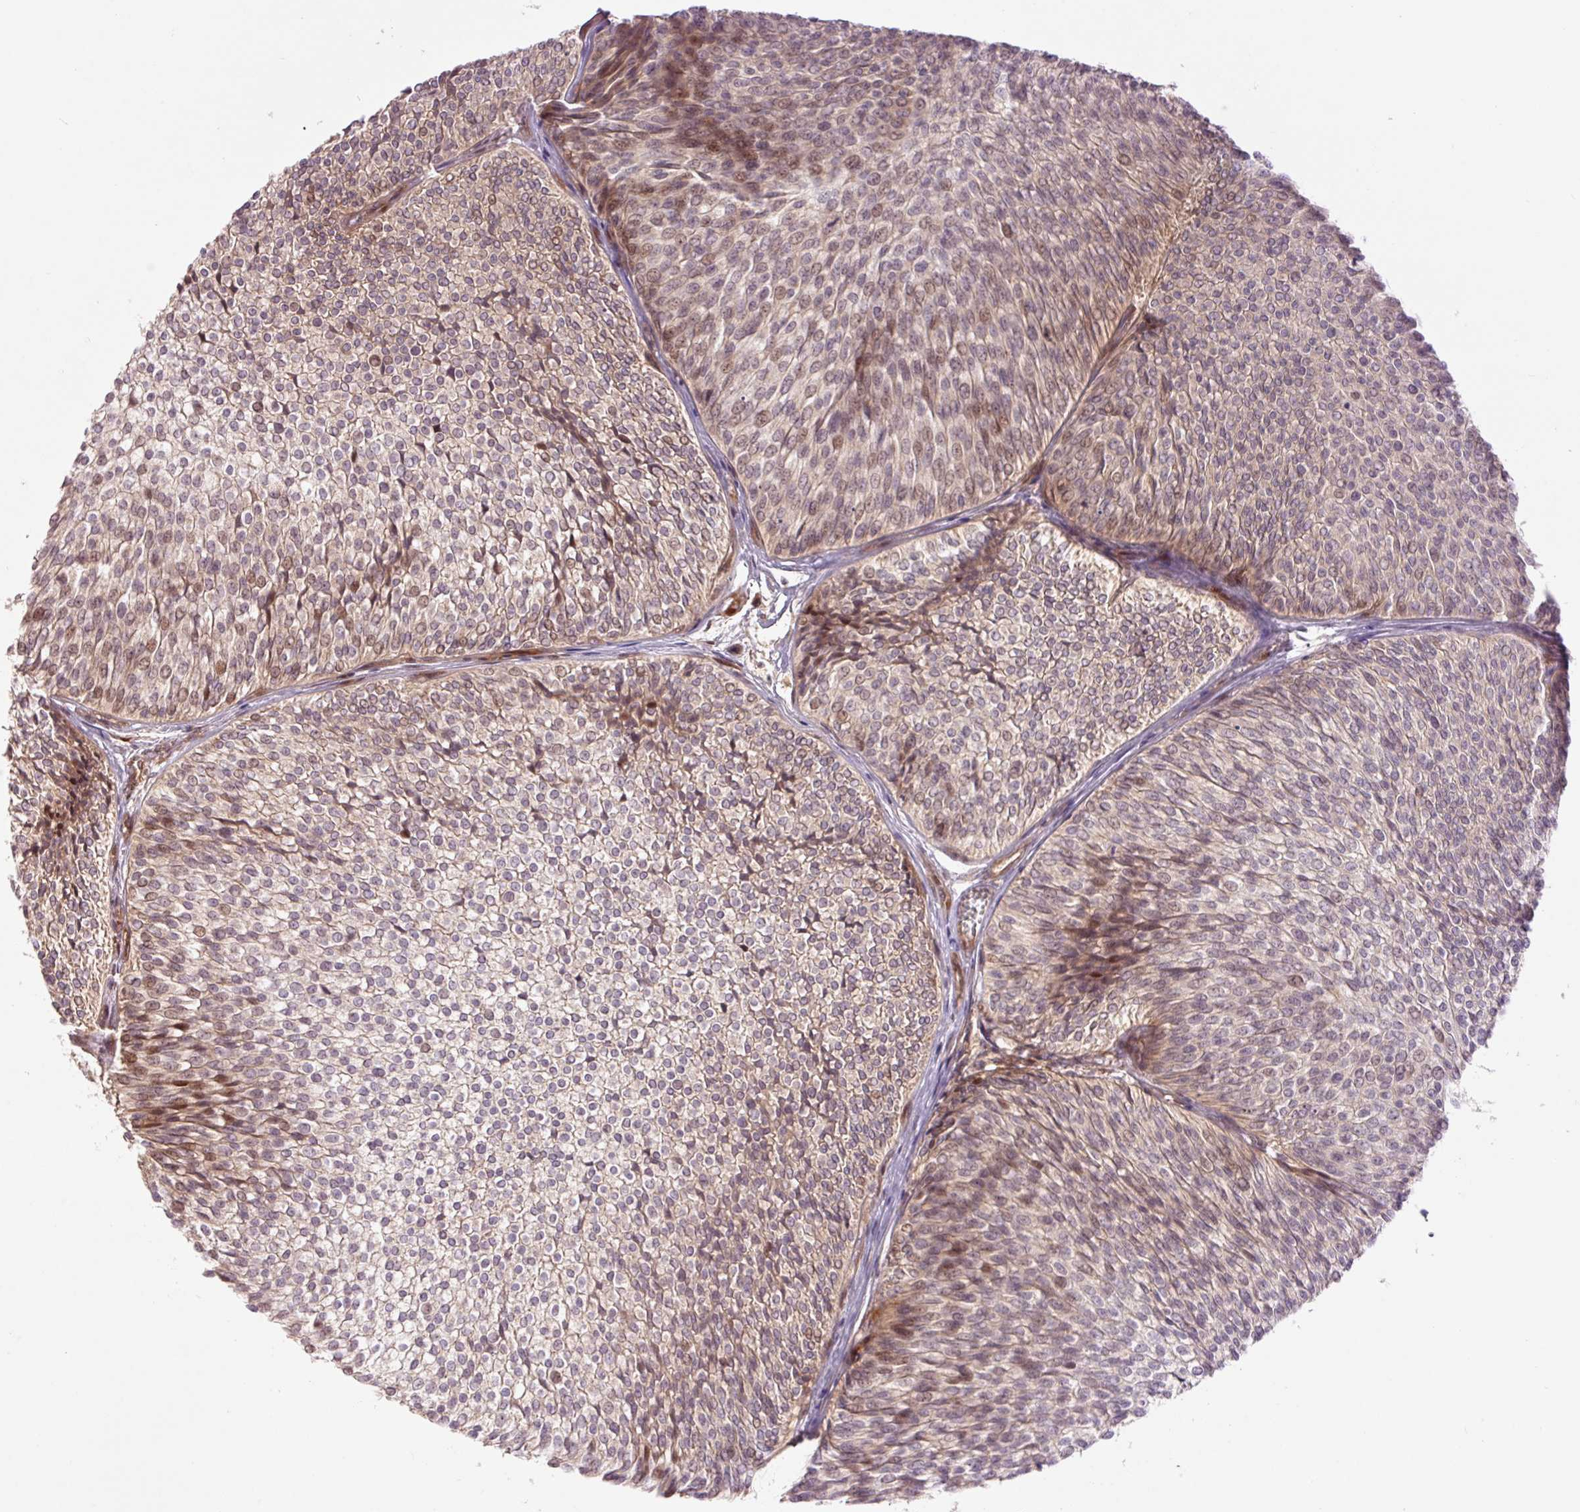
{"staining": {"intensity": "moderate", "quantity": "25%-75%", "location": "nuclear"}, "tissue": "urothelial cancer", "cell_type": "Tumor cells", "image_type": "cancer", "snomed": [{"axis": "morphology", "description": "Urothelial carcinoma, Low grade"}, {"axis": "topography", "description": "Urinary bladder"}], "caption": "About 25%-75% of tumor cells in human urothelial cancer demonstrate moderate nuclear protein expression as visualized by brown immunohistochemical staining.", "gene": "SLC29A3", "patient": {"sex": "male", "age": 91}}